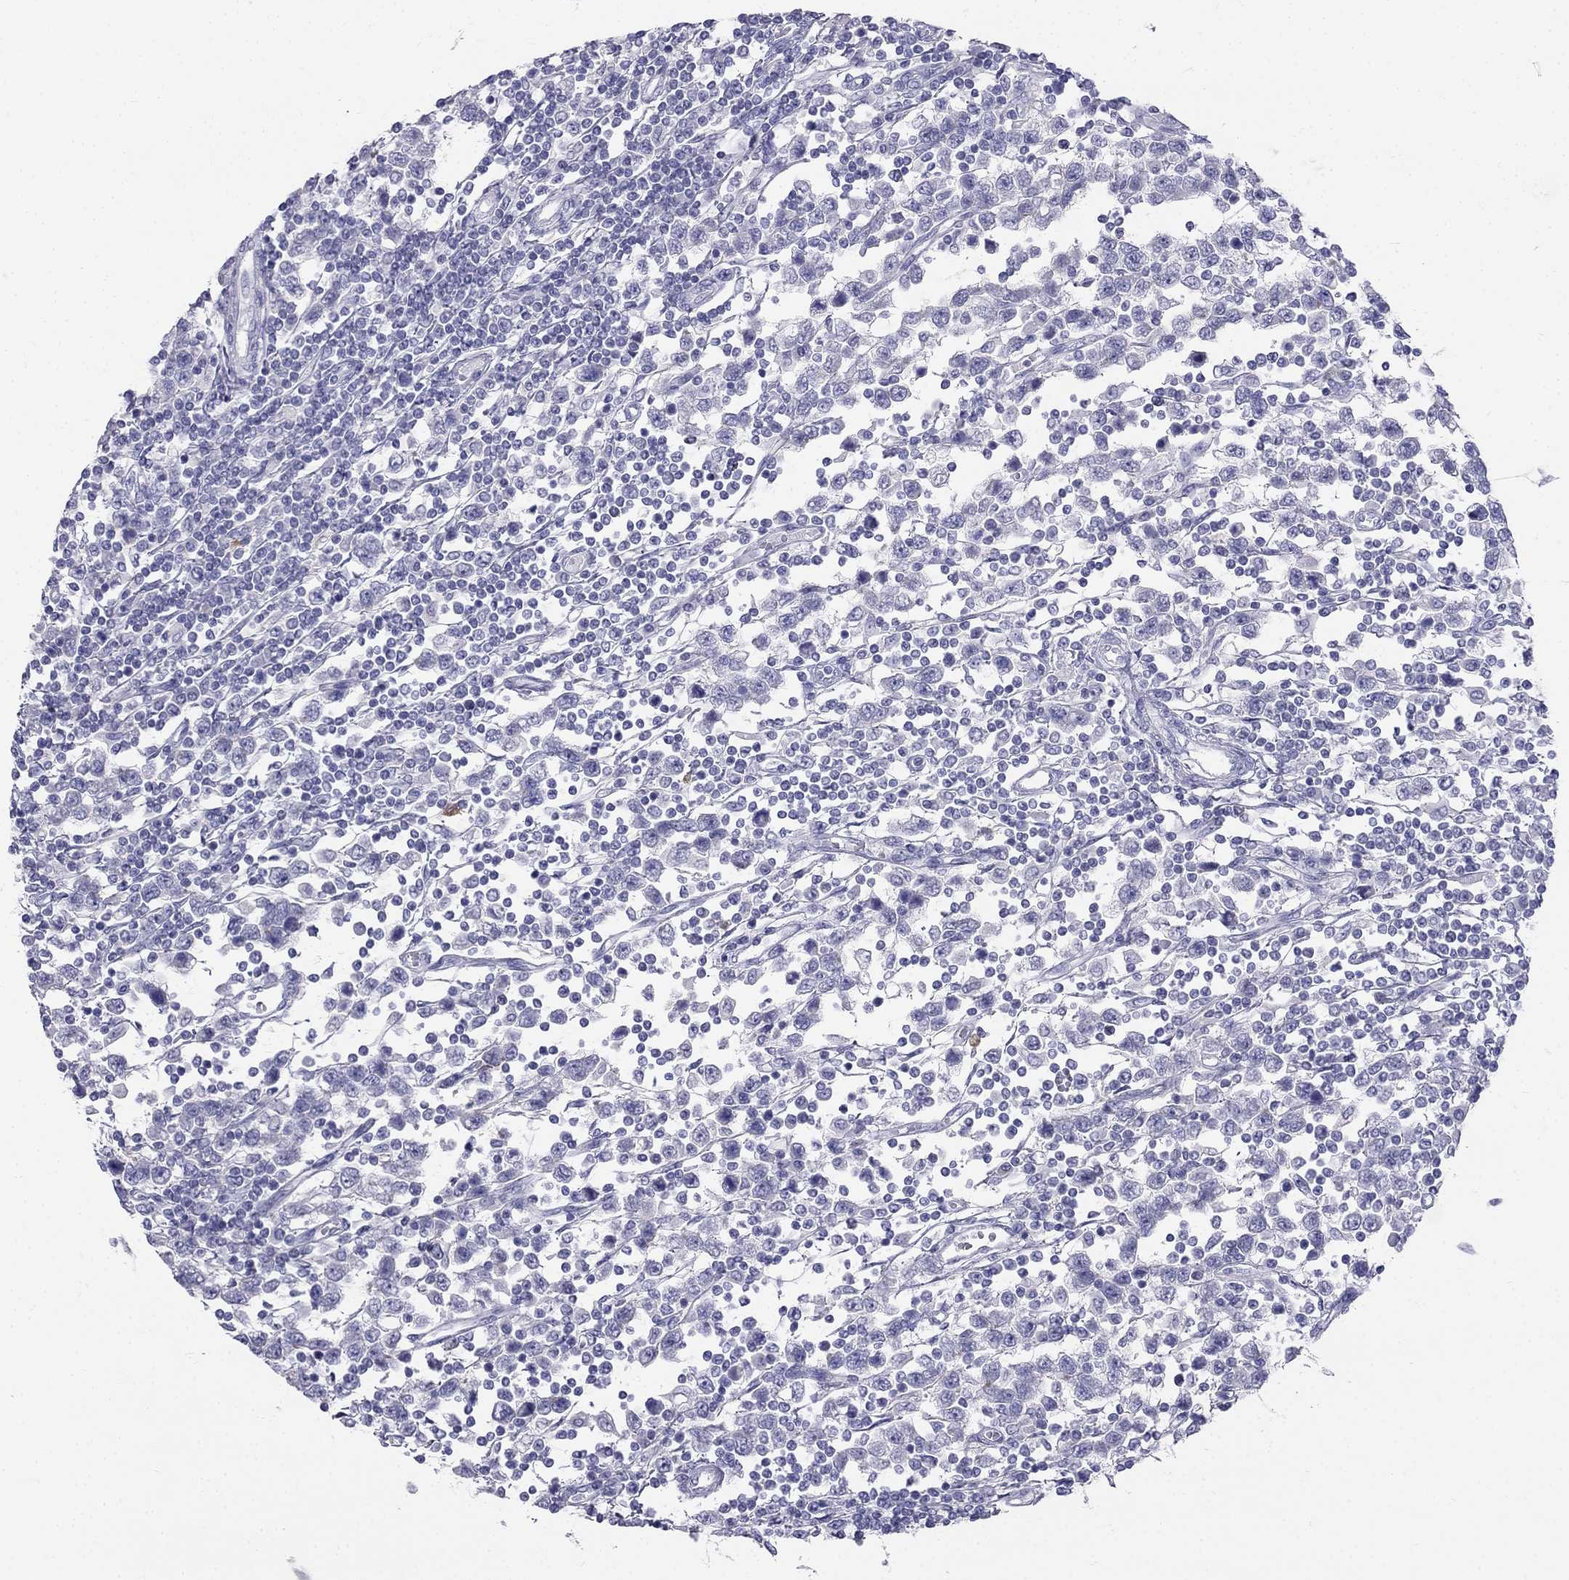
{"staining": {"intensity": "negative", "quantity": "none", "location": "none"}, "tissue": "testis cancer", "cell_type": "Tumor cells", "image_type": "cancer", "snomed": [{"axis": "morphology", "description": "Seminoma, NOS"}, {"axis": "topography", "description": "Testis"}], "caption": "Immunohistochemical staining of testis seminoma shows no significant positivity in tumor cells. (Immunohistochemistry, brightfield microscopy, high magnification).", "gene": "RFLNA", "patient": {"sex": "male", "age": 34}}